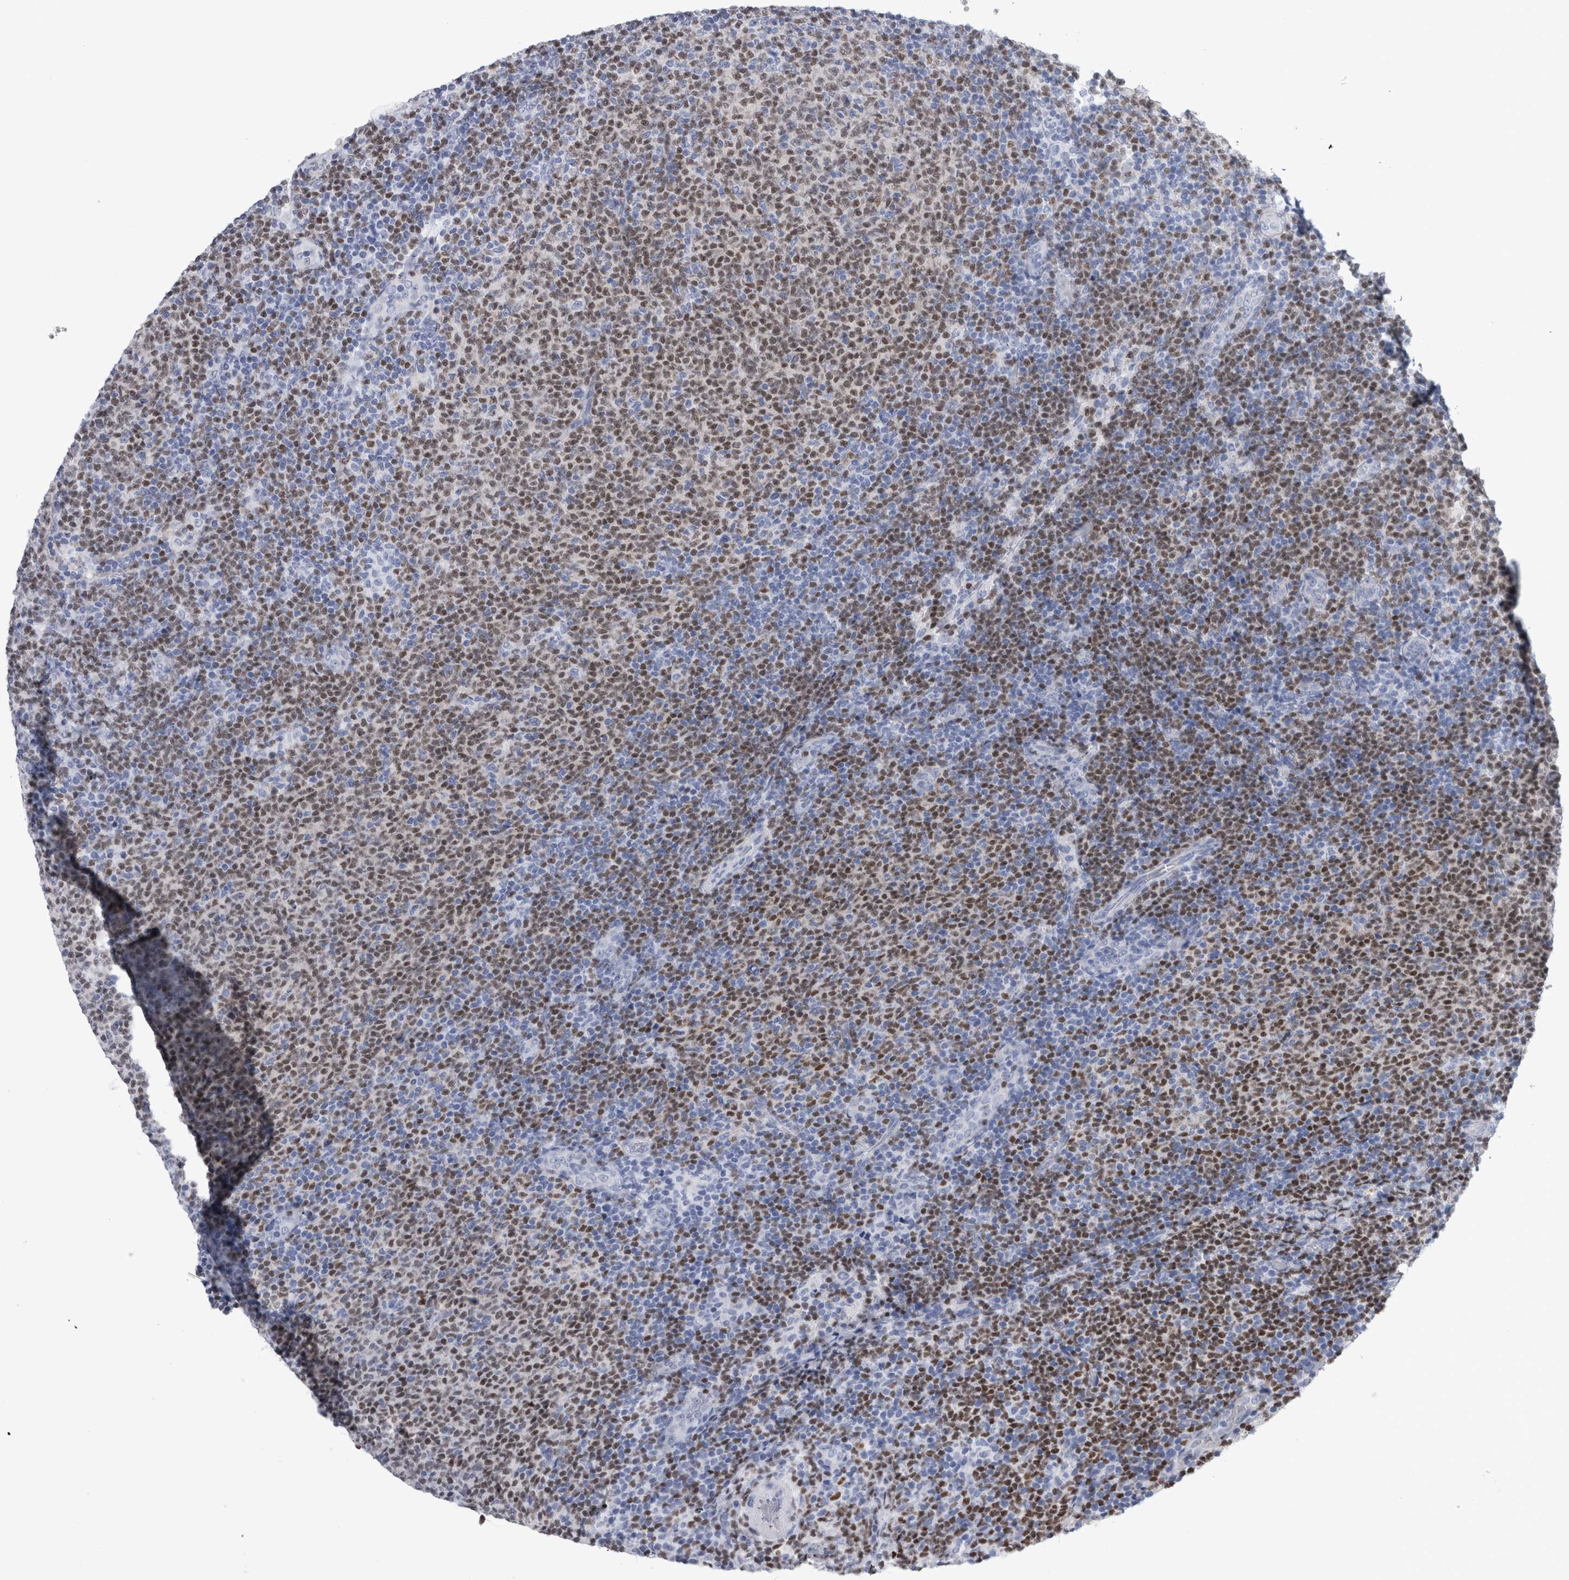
{"staining": {"intensity": "moderate", "quantity": "25%-75%", "location": "nuclear"}, "tissue": "lymphoma", "cell_type": "Tumor cells", "image_type": "cancer", "snomed": [{"axis": "morphology", "description": "Malignant lymphoma, non-Hodgkin's type, Low grade"}, {"axis": "topography", "description": "Lymph node"}], "caption": "An immunohistochemistry (IHC) micrograph of tumor tissue is shown. Protein staining in brown labels moderate nuclear positivity in low-grade malignant lymphoma, non-Hodgkin's type within tumor cells.", "gene": "PAX5", "patient": {"sex": "male", "age": 66}}